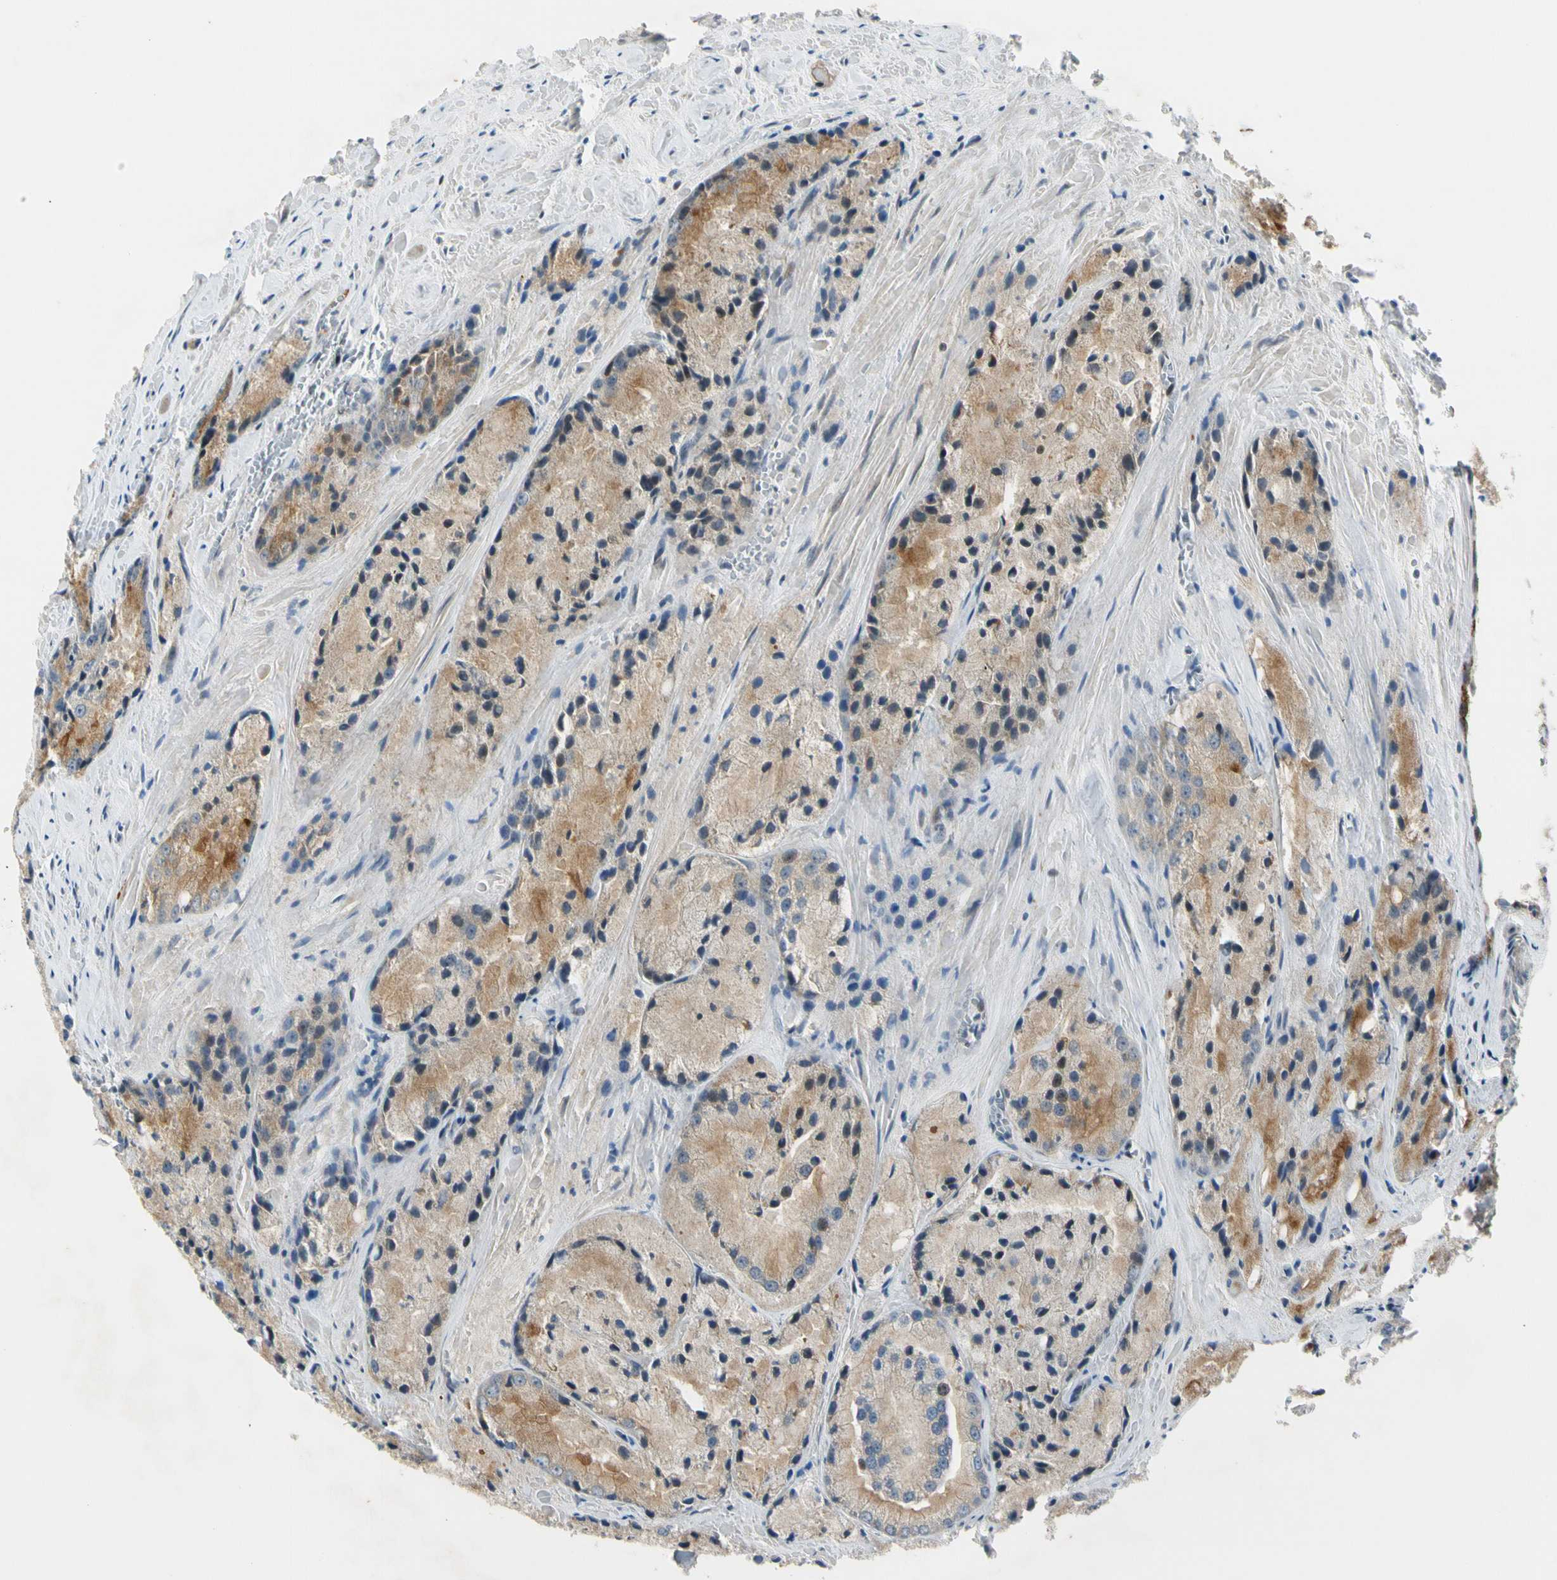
{"staining": {"intensity": "moderate", "quantity": "25%-75%", "location": "cytoplasmic/membranous"}, "tissue": "prostate cancer", "cell_type": "Tumor cells", "image_type": "cancer", "snomed": [{"axis": "morphology", "description": "Adenocarcinoma, Low grade"}, {"axis": "topography", "description": "Prostate"}], "caption": "This is a photomicrograph of immunohistochemistry (IHC) staining of prostate cancer, which shows moderate positivity in the cytoplasmic/membranous of tumor cells.", "gene": "NPDC1", "patient": {"sex": "male", "age": 64}}